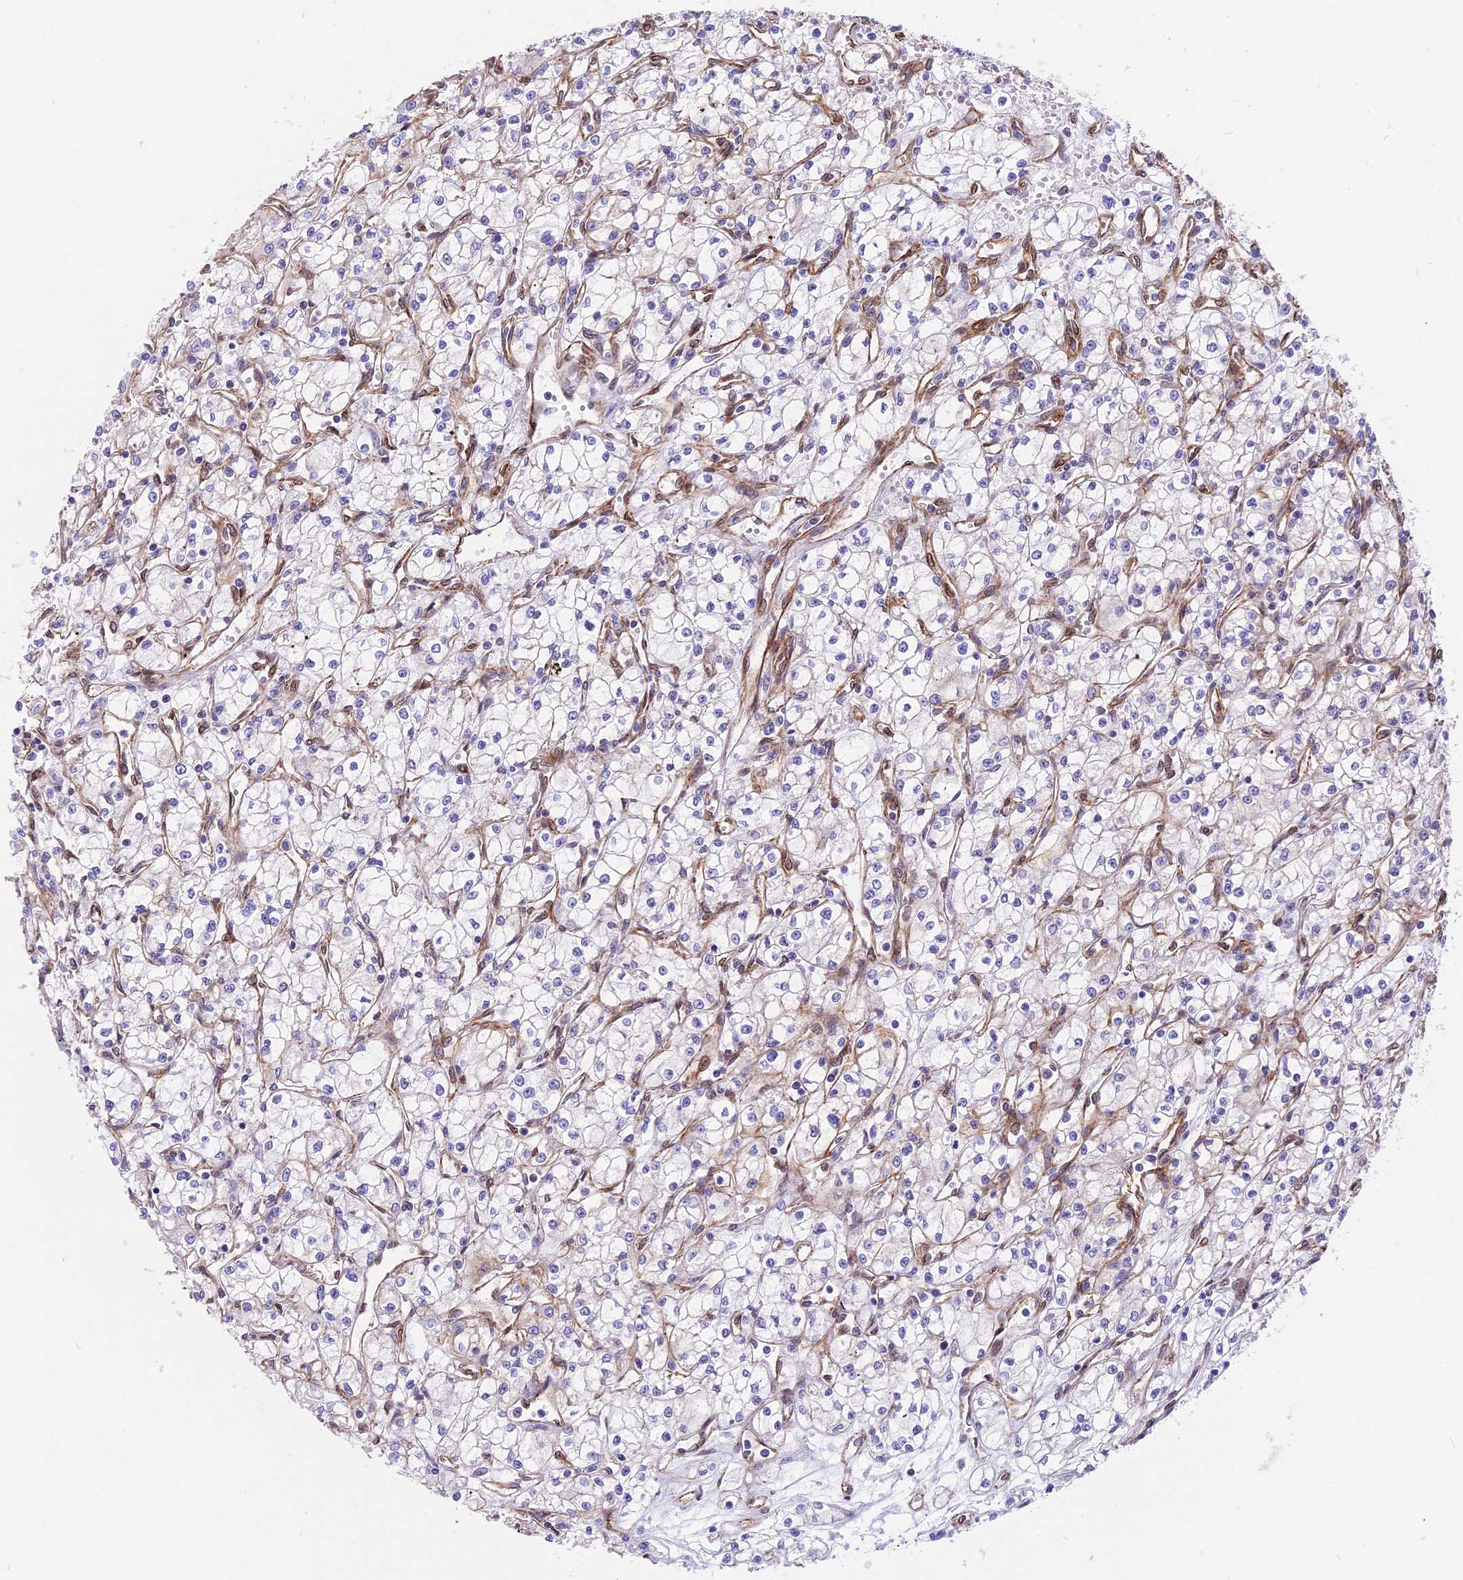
{"staining": {"intensity": "negative", "quantity": "none", "location": "none"}, "tissue": "renal cancer", "cell_type": "Tumor cells", "image_type": "cancer", "snomed": [{"axis": "morphology", "description": "Adenocarcinoma, NOS"}, {"axis": "topography", "description": "Kidney"}], "caption": "Image shows no significant protein positivity in tumor cells of adenocarcinoma (renal).", "gene": "R3HDM4", "patient": {"sex": "male", "age": 59}}